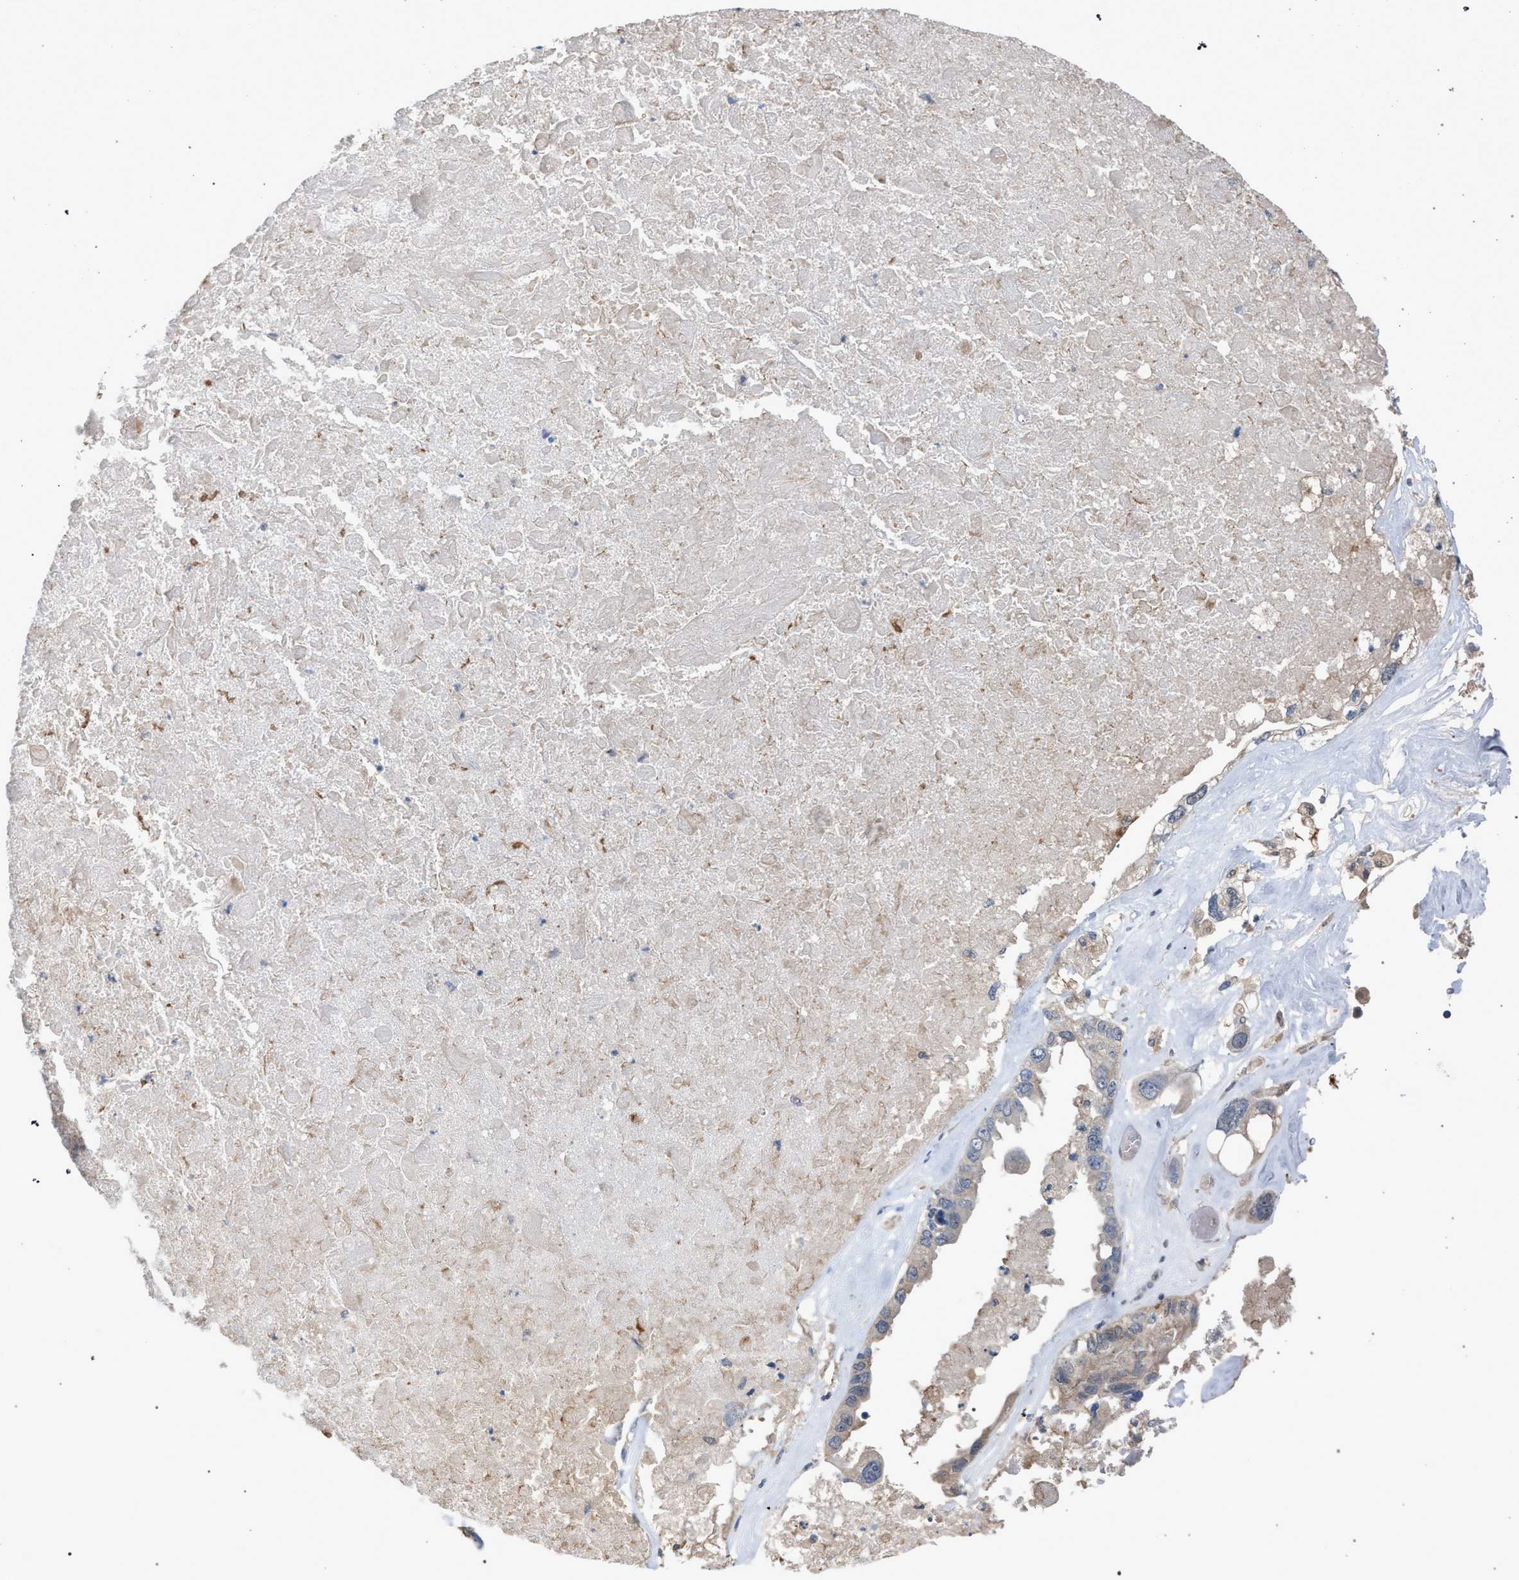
{"staining": {"intensity": "weak", "quantity": "25%-75%", "location": "cytoplasmic/membranous"}, "tissue": "ovarian cancer", "cell_type": "Tumor cells", "image_type": "cancer", "snomed": [{"axis": "morphology", "description": "Cystadenocarcinoma, serous, NOS"}, {"axis": "topography", "description": "Ovary"}], "caption": "IHC image of human serous cystadenocarcinoma (ovarian) stained for a protein (brown), which displays low levels of weak cytoplasmic/membranous staining in approximately 25%-75% of tumor cells.", "gene": "TECPR1", "patient": {"sex": "female", "age": 79}}